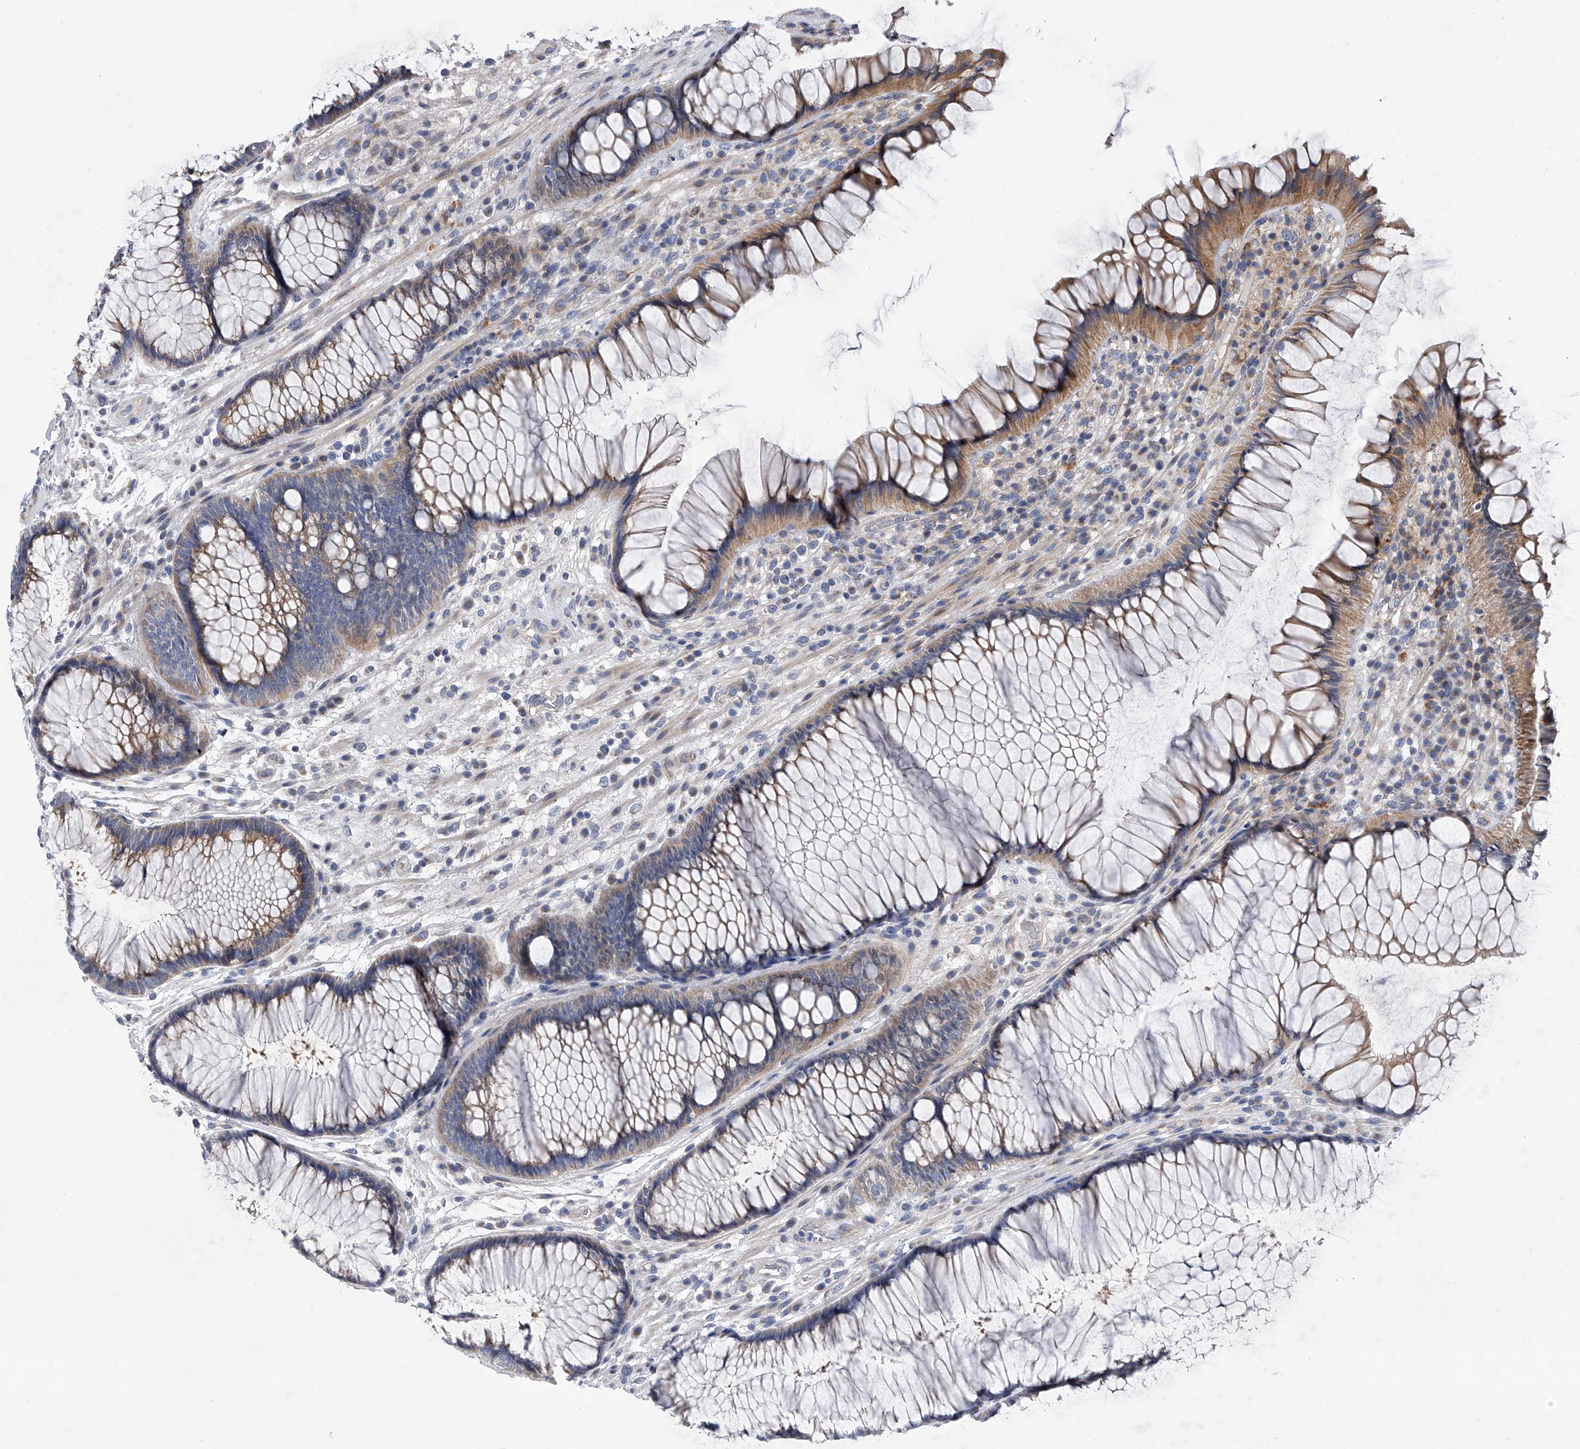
{"staining": {"intensity": "moderate", "quantity": ">75%", "location": "cytoplasmic/membranous"}, "tissue": "rectum", "cell_type": "Glandular cells", "image_type": "normal", "snomed": [{"axis": "morphology", "description": "Normal tissue, NOS"}, {"axis": "topography", "description": "Rectum"}], "caption": "A brown stain labels moderate cytoplasmic/membranous expression of a protein in glandular cells of normal human rectum.", "gene": "SPP1", "patient": {"sex": "male", "age": 51}}